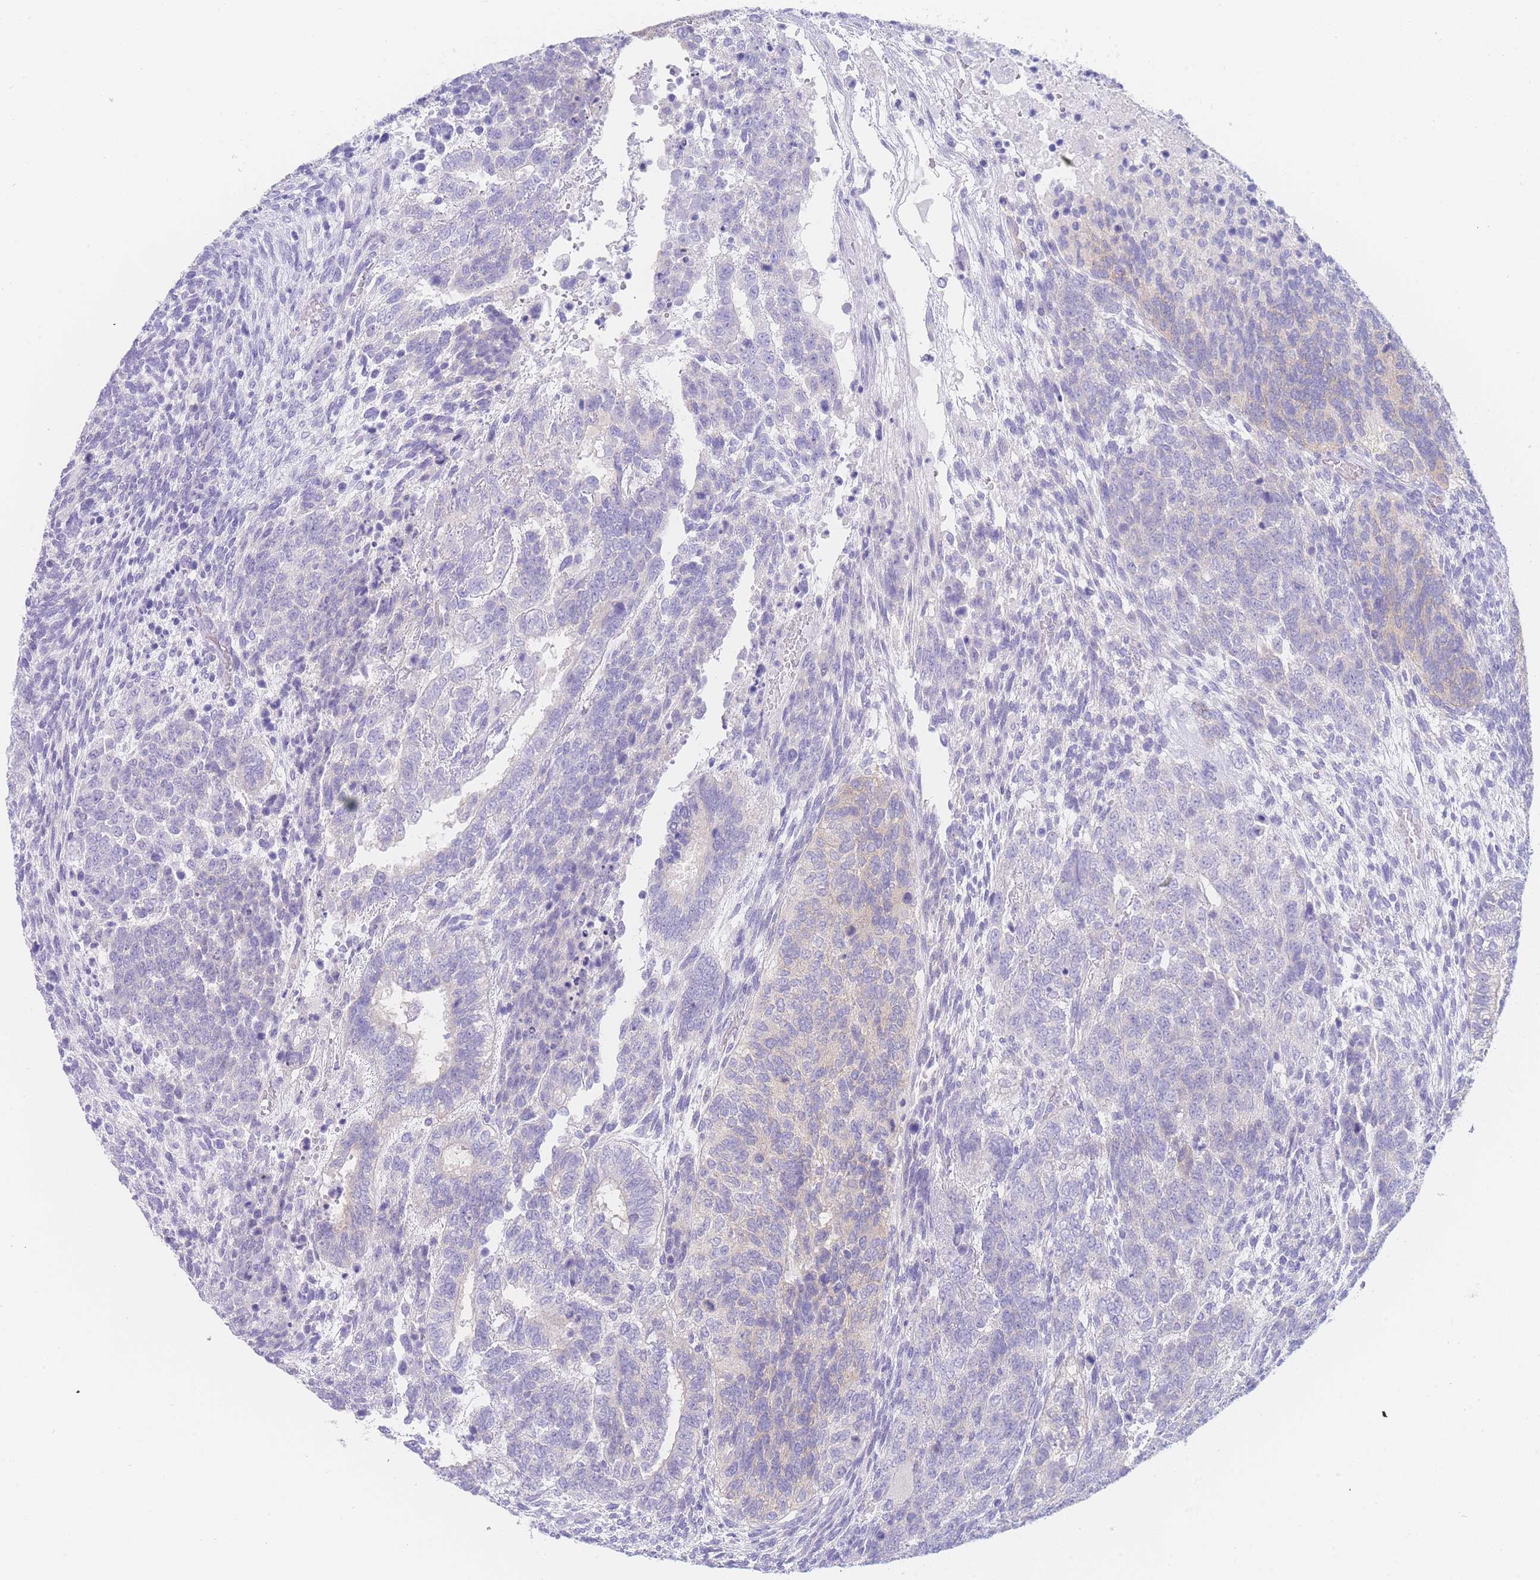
{"staining": {"intensity": "negative", "quantity": "none", "location": "none"}, "tissue": "testis cancer", "cell_type": "Tumor cells", "image_type": "cancer", "snomed": [{"axis": "morphology", "description": "Carcinoma, Embryonal, NOS"}, {"axis": "topography", "description": "Testis"}], "caption": "Tumor cells are negative for brown protein staining in testis embryonal carcinoma.", "gene": "LZTFL1", "patient": {"sex": "male", "age": 23}}